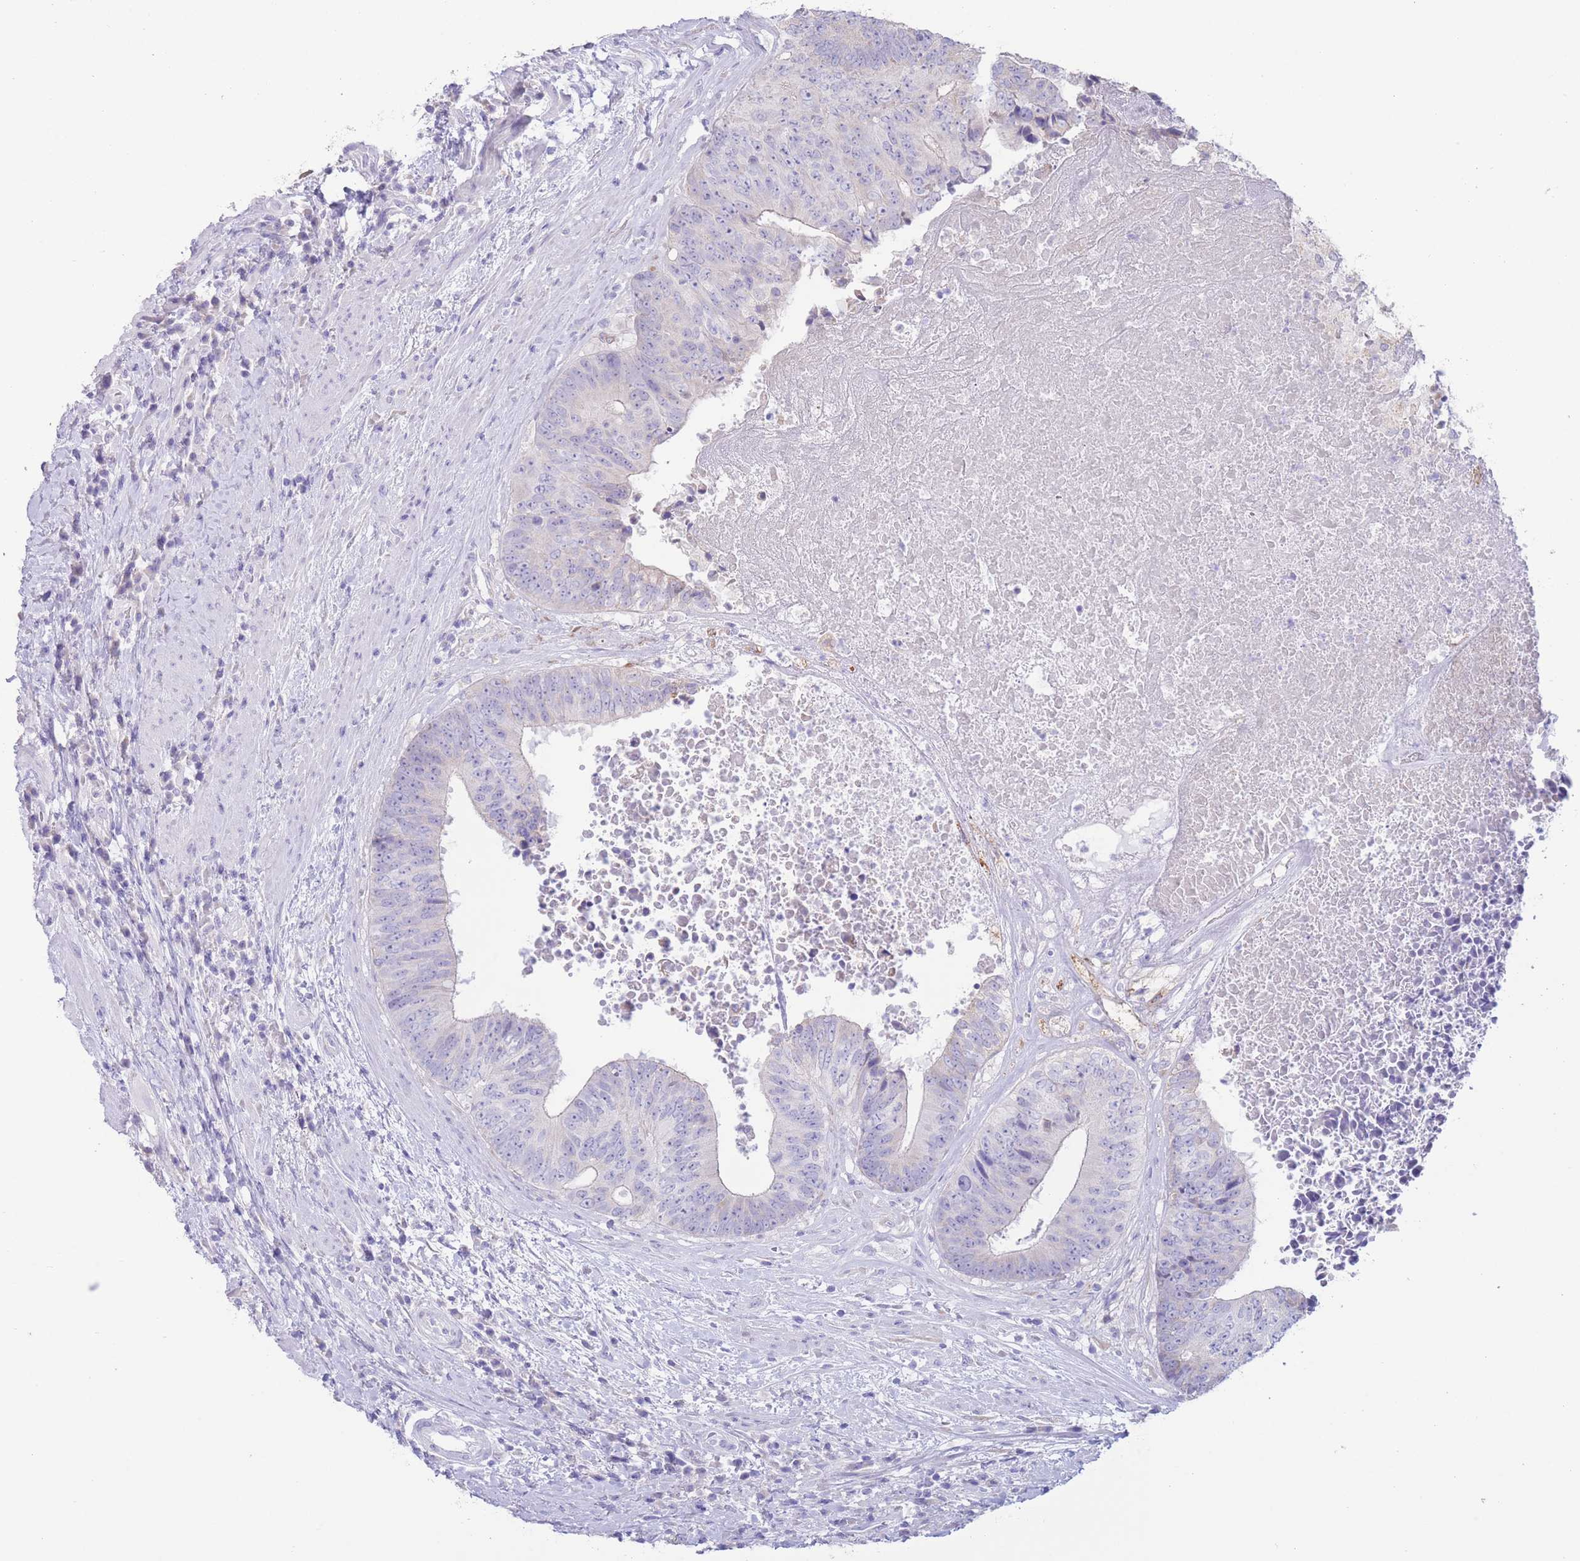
{"staining": {"intensity": "weak", "quantity": "<25%", "location": "cytoplasmic/membranous"}, "tissue": "colorectal cancer", "cell_type": "Tumor cells", "image_type": "cancer", "snomed": [{"axis": "morphology", "description": "Adenocarcinoma, NOS"}, {"axis": "topography", "description": "Rectum"}], "caption": "Immunohistochemistry (IHC) image of colorectal cancer (adenocarcinoma) stained for a protein (brown), which displays no staining in tumor cells.", "gene": "FAH", "patient": {"sex": "male", "age": 72}}